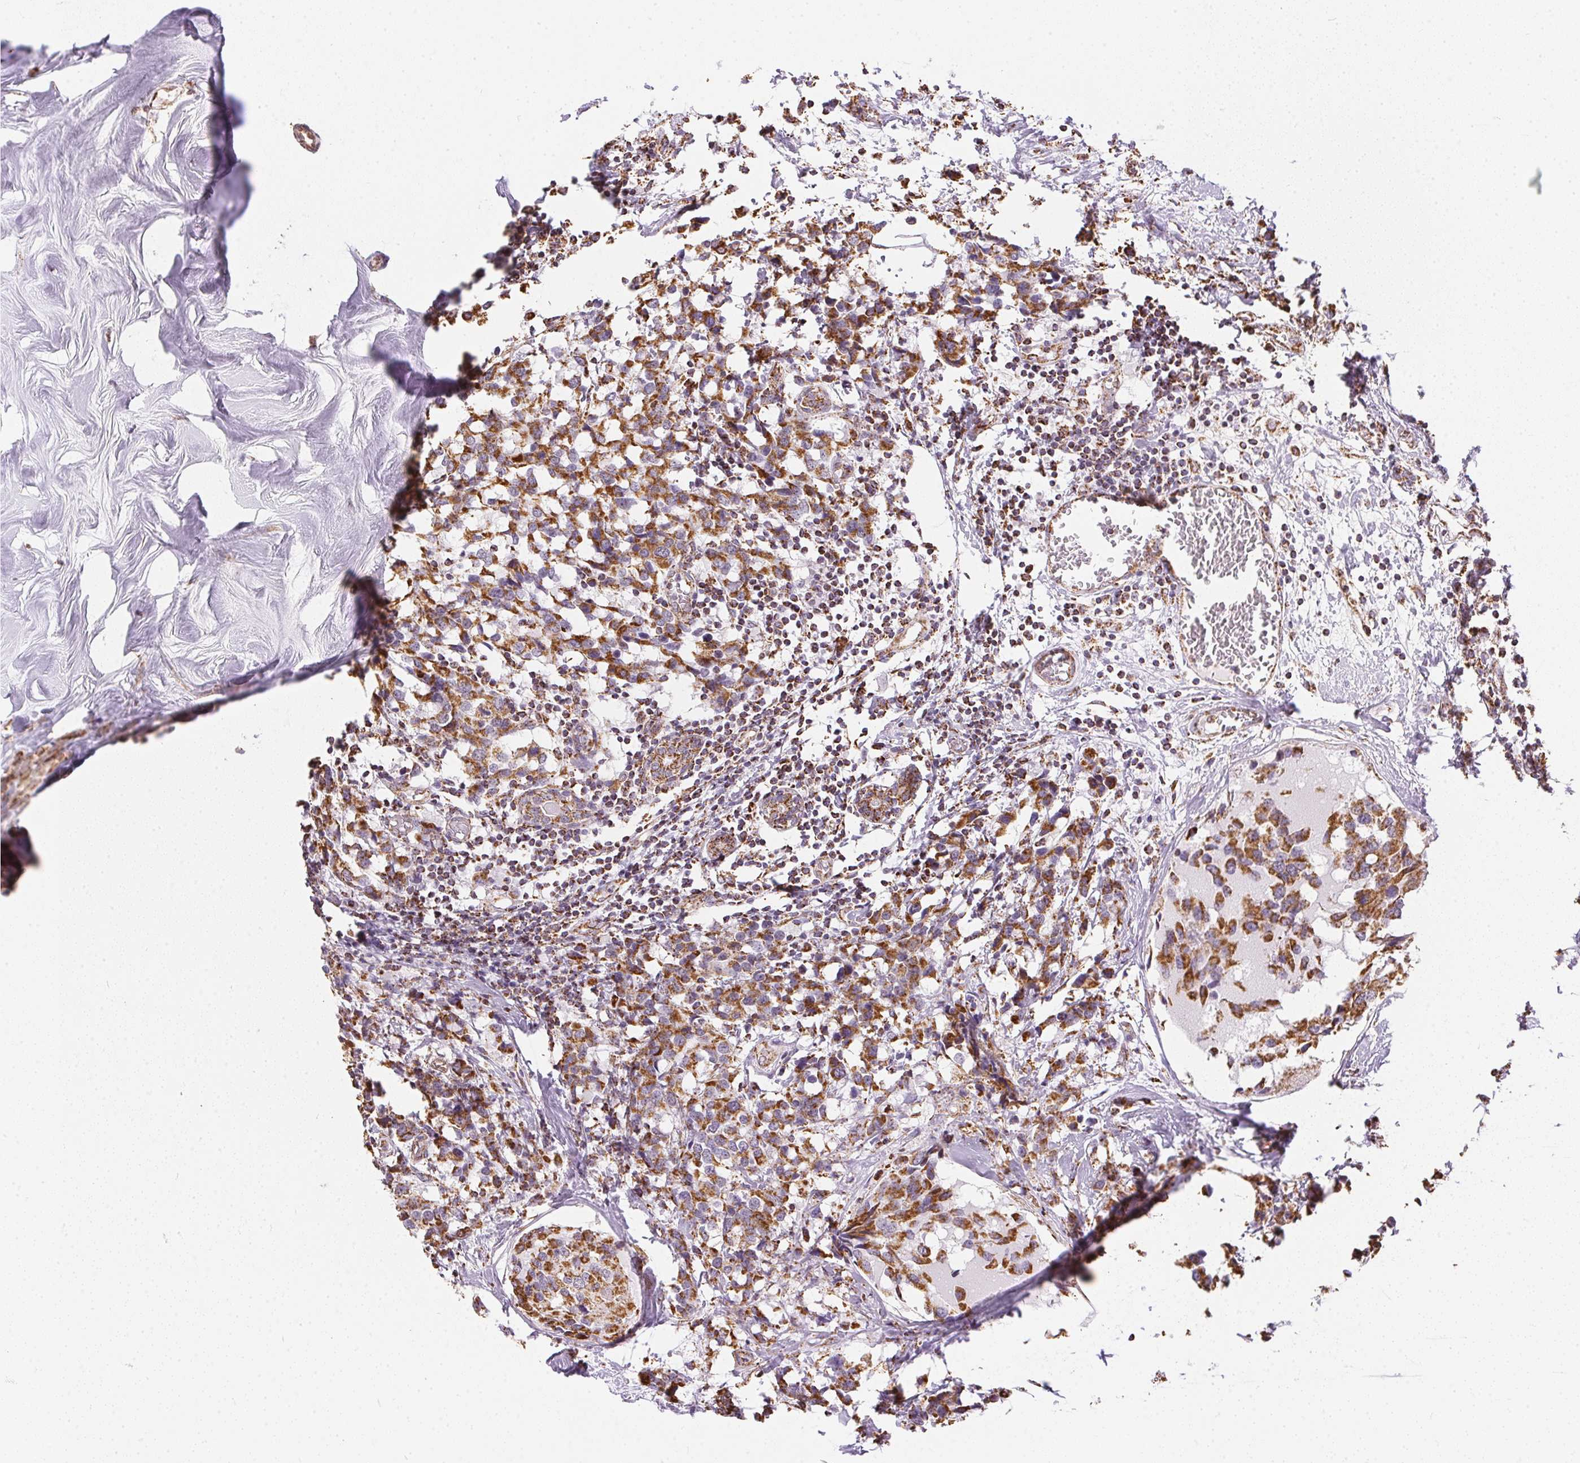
{"staining": {"intensity": "strong", "quantity": ">75%", "location": "cytoplasmic/membranous"}, "tissue": "breast cancer", "cell_type": "Tumor cells", "image_type": "cancer", "snomed": [{"axis": "morphology", "description": "Lobular carcinoma"}, {"axis": "topography", "description": "Breast"}], "caption": "IHC staining of breast lobular carcinoma, which shows high levels of strong cytoplasmic/membranous expression in about >75% of tumor cells indicating strong cytoplasmic/membranous protein expression. The staining was performed using DAB (3,3'-diaminobenzidine) (brown) for protein detection and nuclei were counterstained in hematoxylin (blue).", "gene": "MAPK11", "patient": {"sex": "female", "age": 59}}